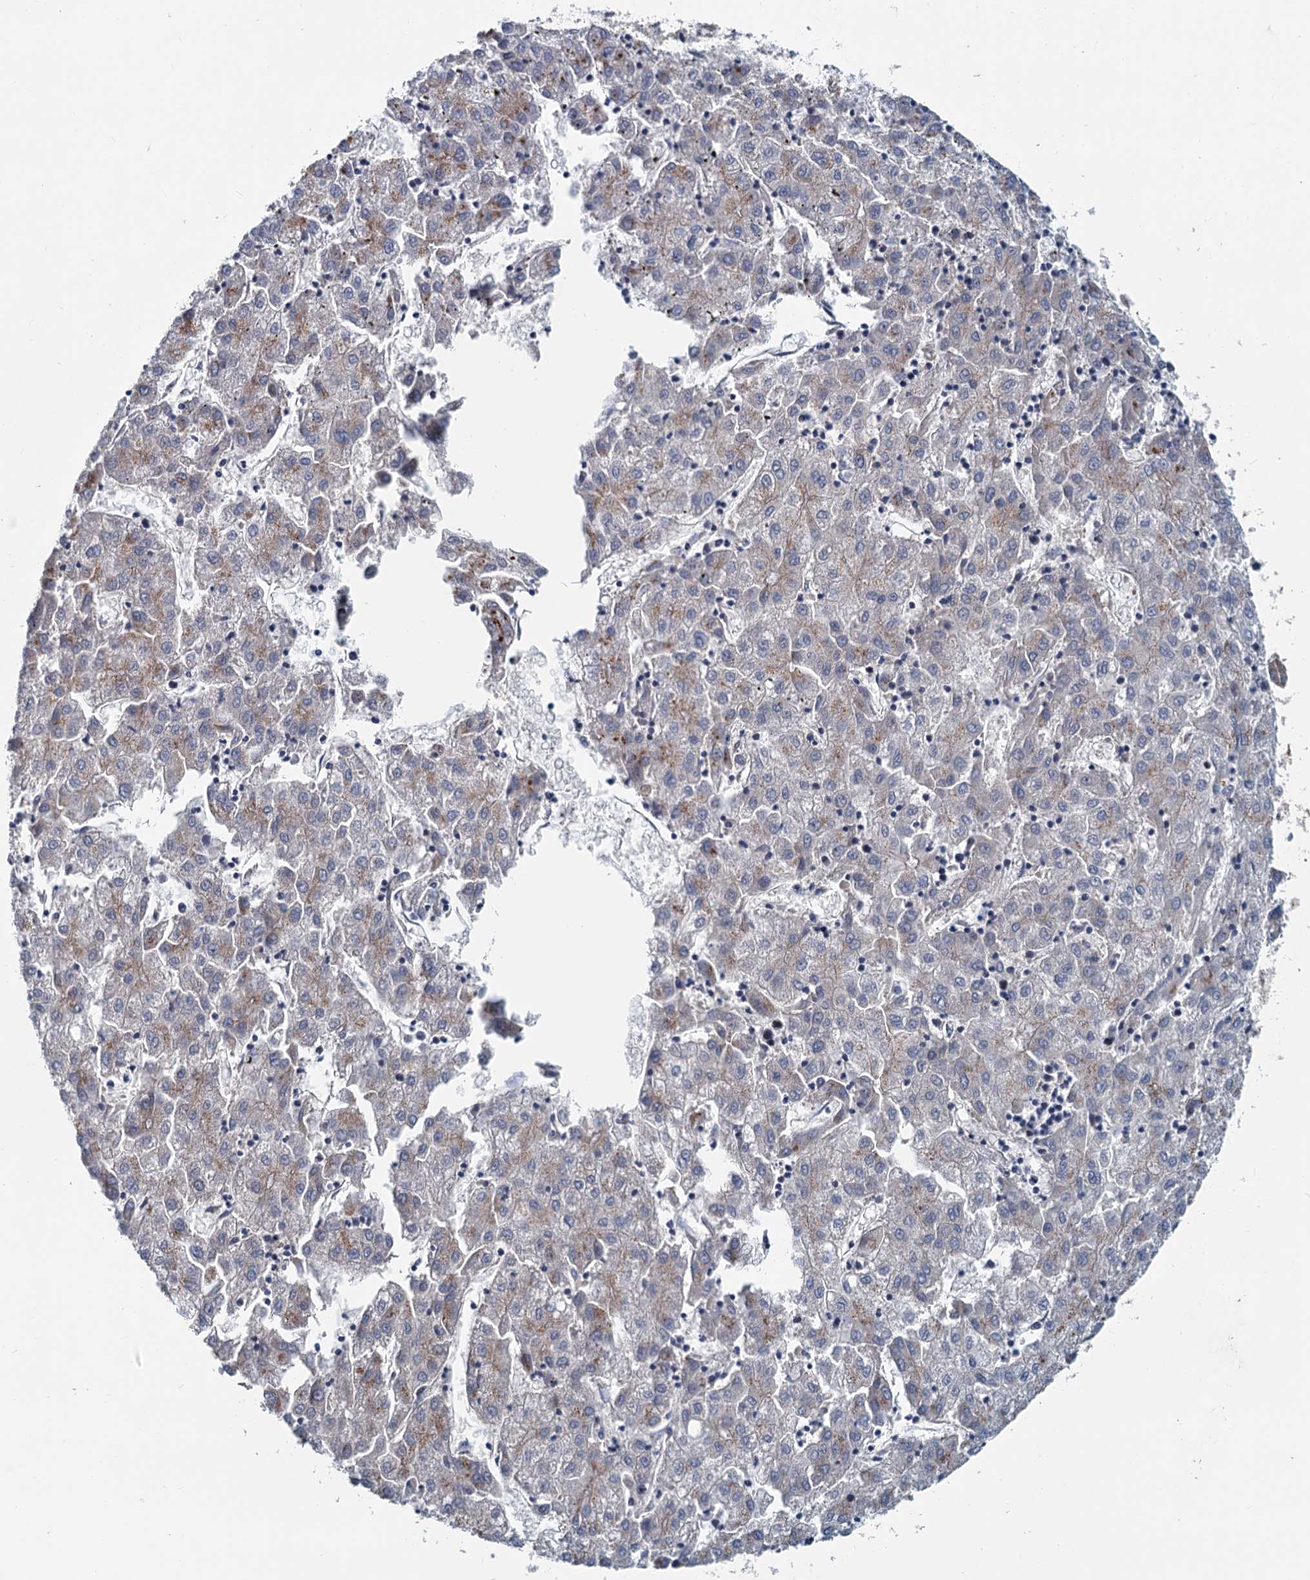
{"staining": {"intensity": "weak", "quantity": "<25%", "location": "cytoplasmic/membranous"}, "tissue": "liver cancer", "cell_type": "Tumor cells", "image_type": "cancer", "snomed": [{"axis": "morphology", "description": "Carcinoma, Hepatocellular, NOS"}, {"axis": "topography", "description": "Liver"}], "caption": "Human liver cancer stained for a protein using immunohistochemistry reveals no expression in tumor cells.", "gene": "TEDC1", "patient": {"sex": "male", "age": 72}}